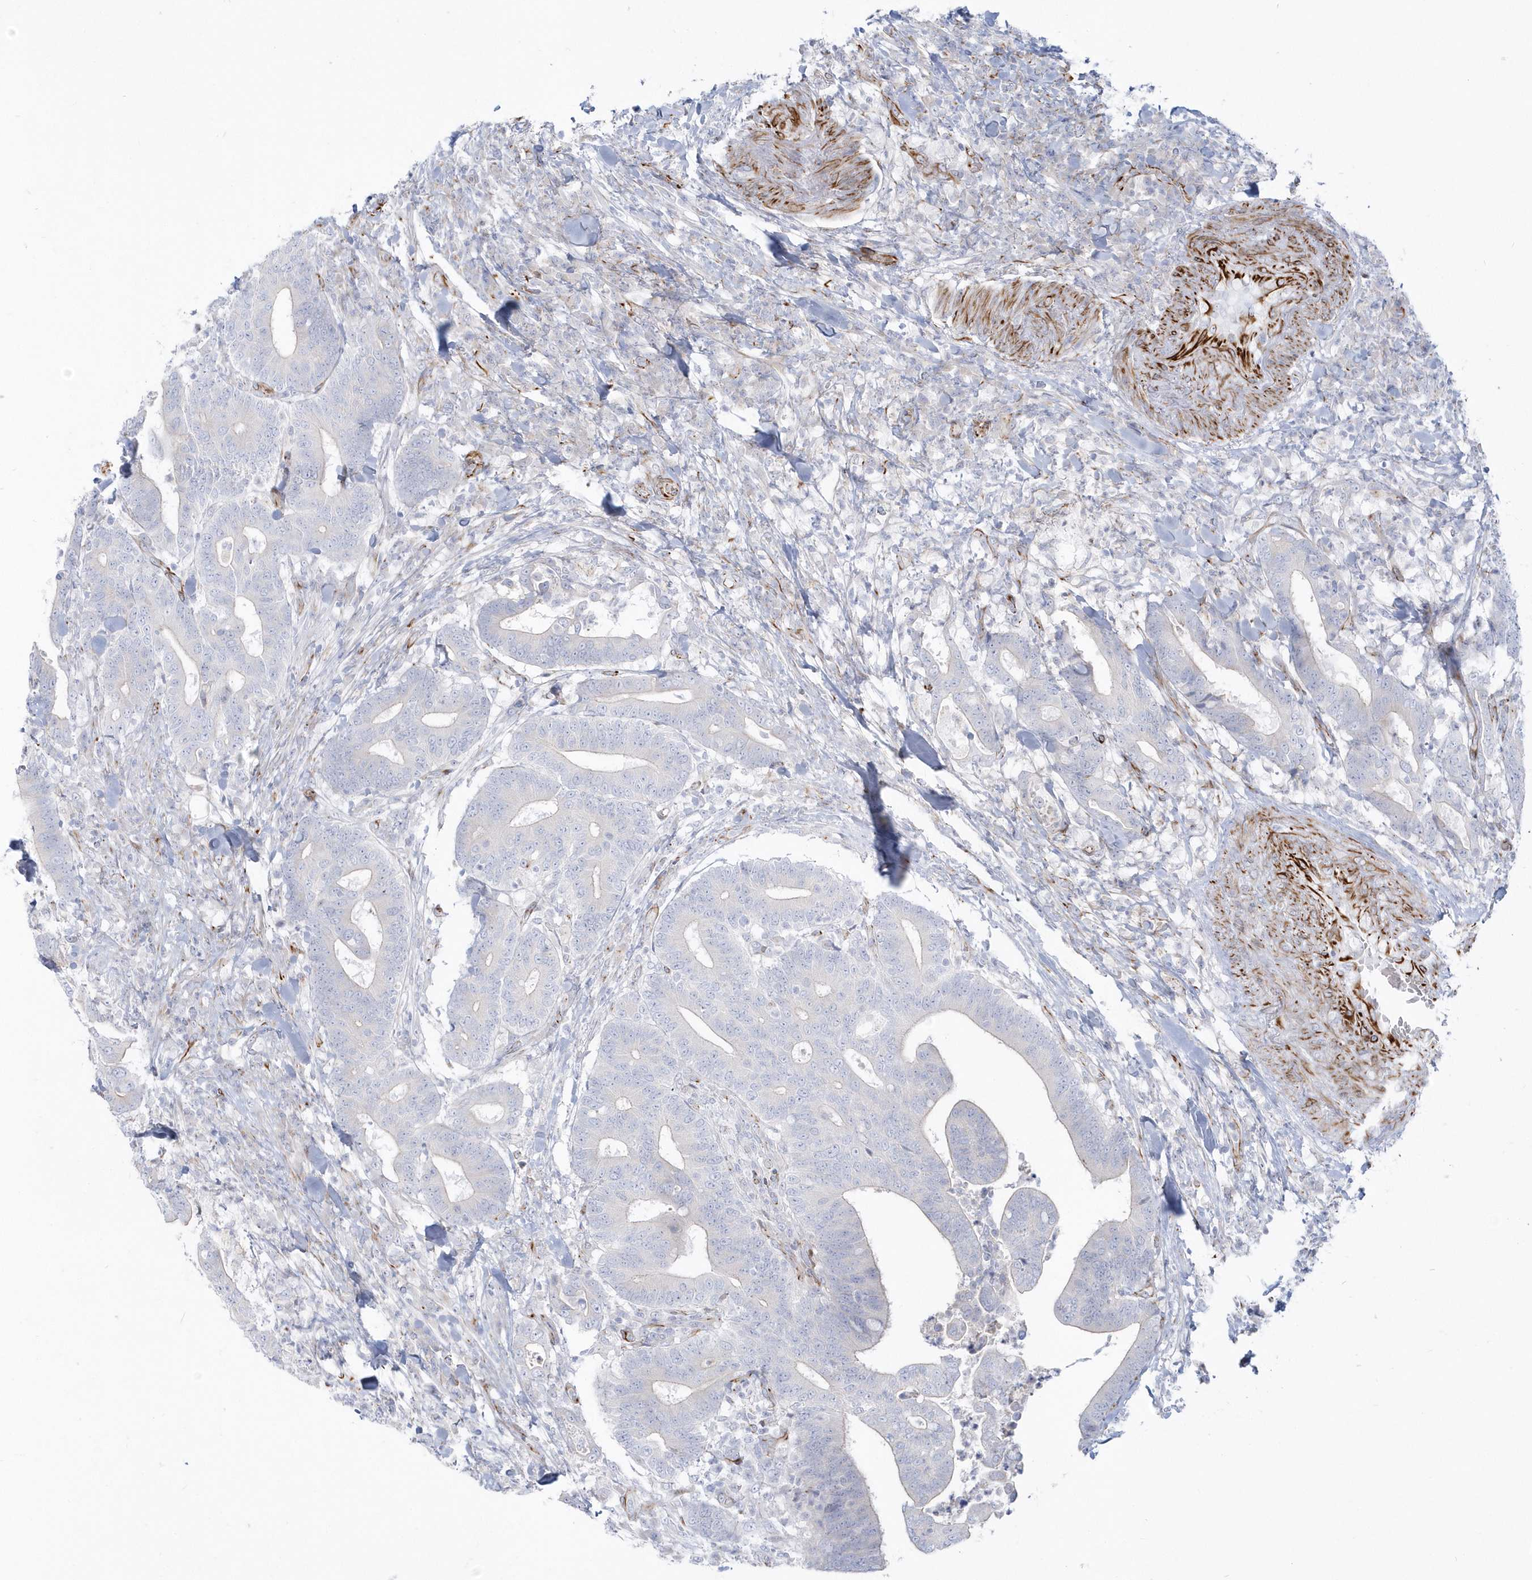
{"staining": {"intensity": "negative", "quantity": "none", "location": "none"}, "tissue": "colorectal cancer", "cell_type": "Tumor cells", "image_type": "cancer", "snomed": [{"axis": "morphology", "description": "Adenocarcinoma, NOS"}, {"axis": "topography", "description": "Colon"}], "caption": "DAB immunohistochemical staining of colorectal adenocarcinoma exhibits no significant positivity in tumor cells.", "gene": "PPIL6", "patient": {"sex": "female", "age": 66}}